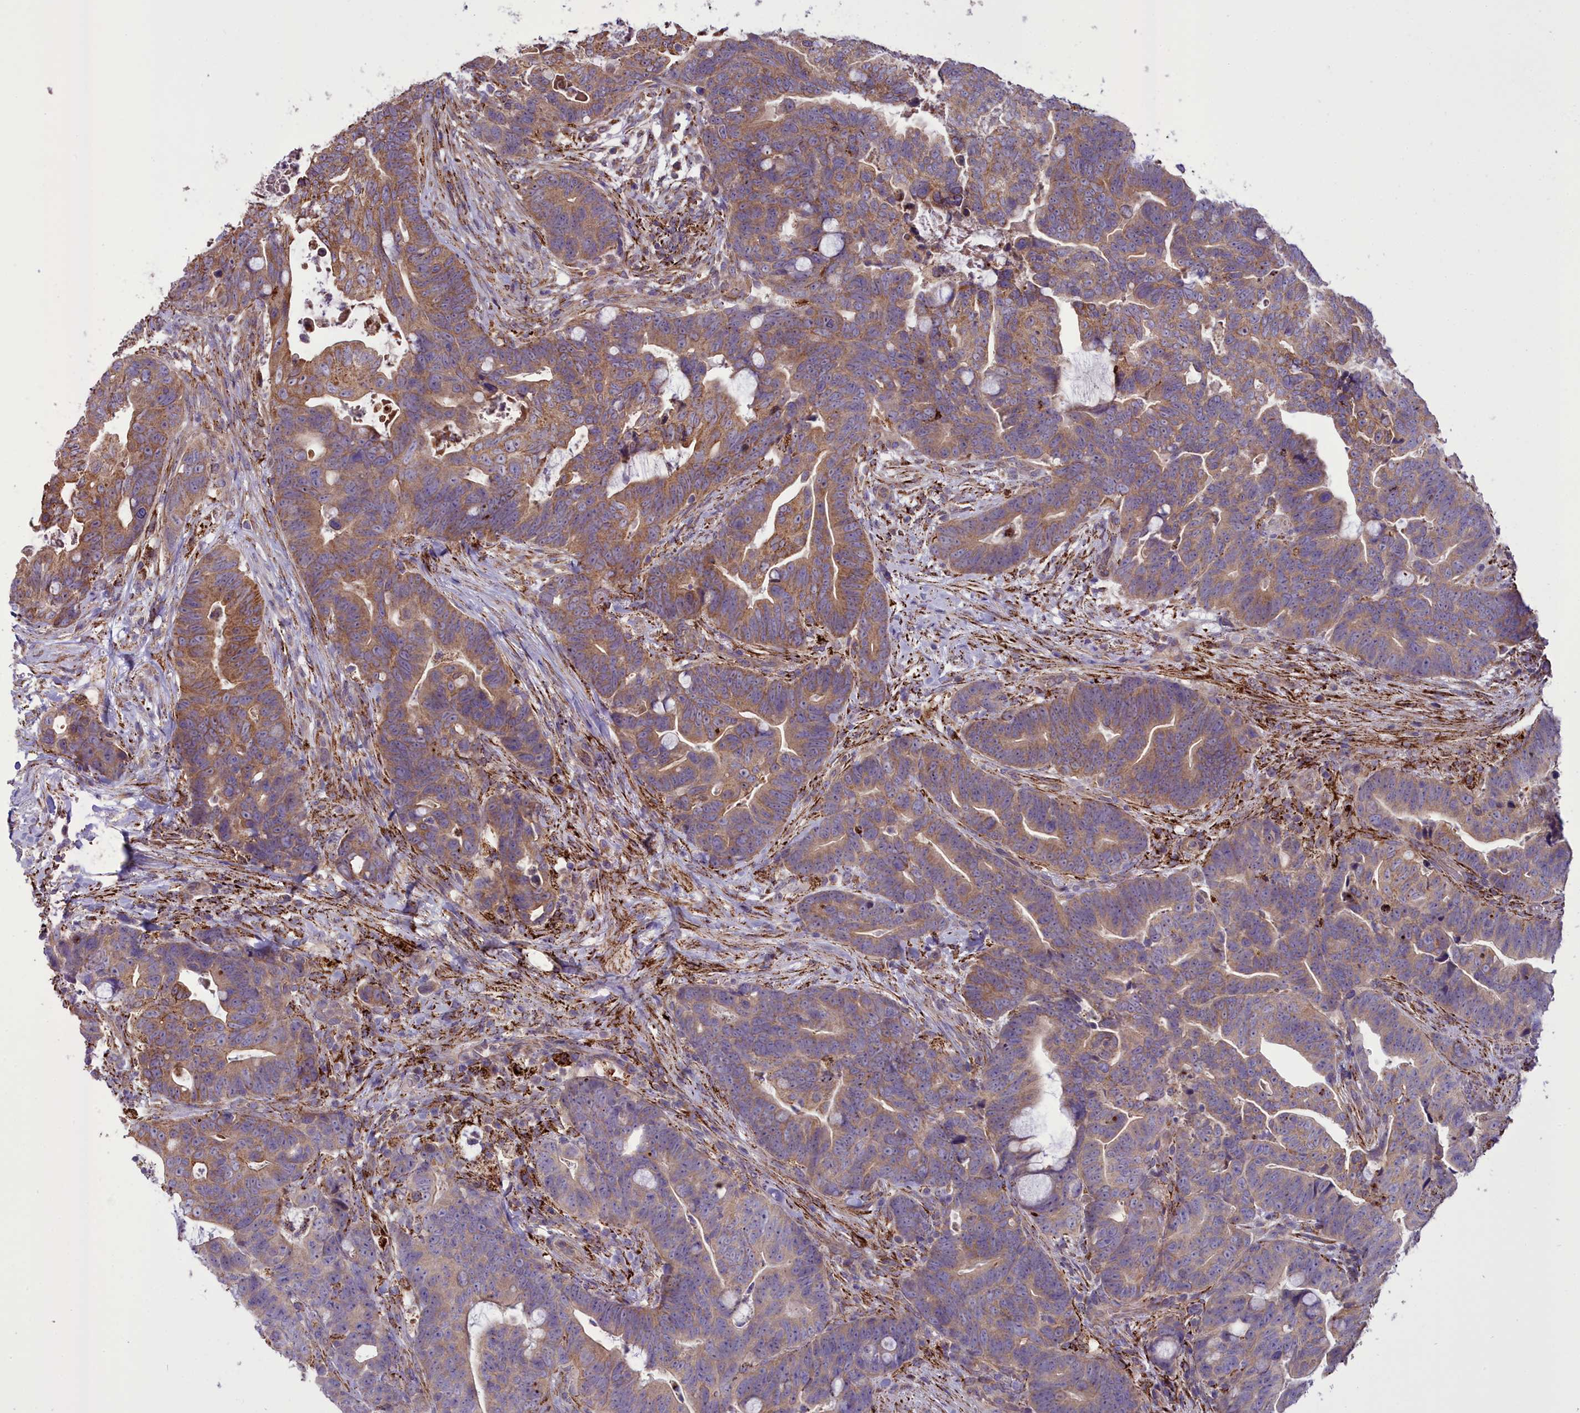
{"staining": {"intensity": "moderate", "quantity": ">75%", "location": "cytoplasmic/membranous"}, "tissue": "colorectal cancer", "cell_type": "Tumor cells", "image_type": "cancer", "snomed": [{"axis": "morphology", "description": "Adenocarcinoma, NOS"}, {"axis": "topography", "description": "Colon"}], "caption": "A micrograph of human colorectal cancer stained for a protein demonstrates moderate cytoplasmic/membranous brown staining in tumor cells. The staining was performed using DAB (3,3'-diaminobenzidine), with brown indicating positive protein expression. Nuclei are stained blue with hematoxylin.", "gene": "TBC1D24", "patient": {"sex": "female", "age": 82}}